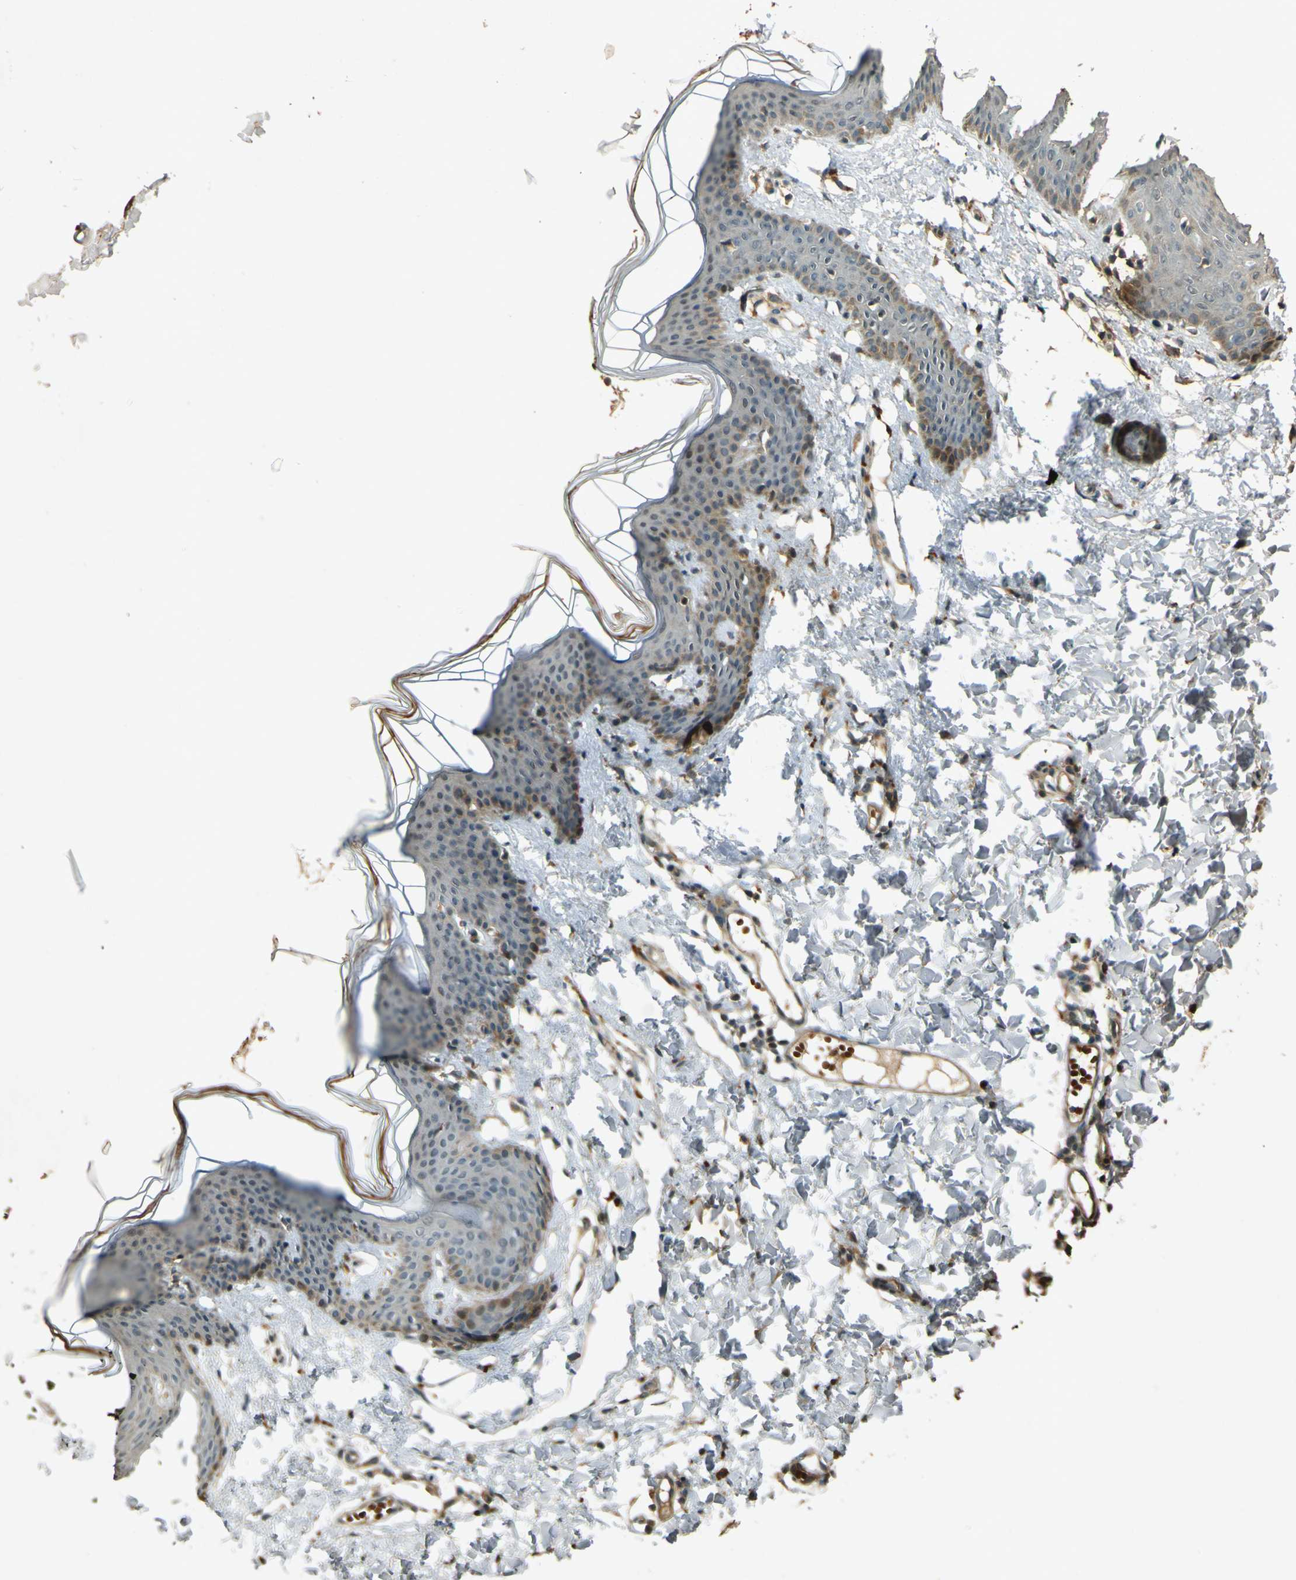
{"staining": {"intensity": "weak", "quantity": ">75%", "location": "cytoplasmic/membranous"}, "tissue": "skin", "cell_type": "Fibroblasts", "image_type": "normal", "snomed": [{"axis": "morphology", "description": "Normal tissue, NOS"}, {"axis": "topography", "description": "Skin"}], "caption": "Benign skin was stained to show a protein in brown. There is low levels of weak cytoplasmic/membranous staining in approximately >75% of fibroblasts.", "gene": "MPDZ", "patient": {"sex": "female", "age": 17}}